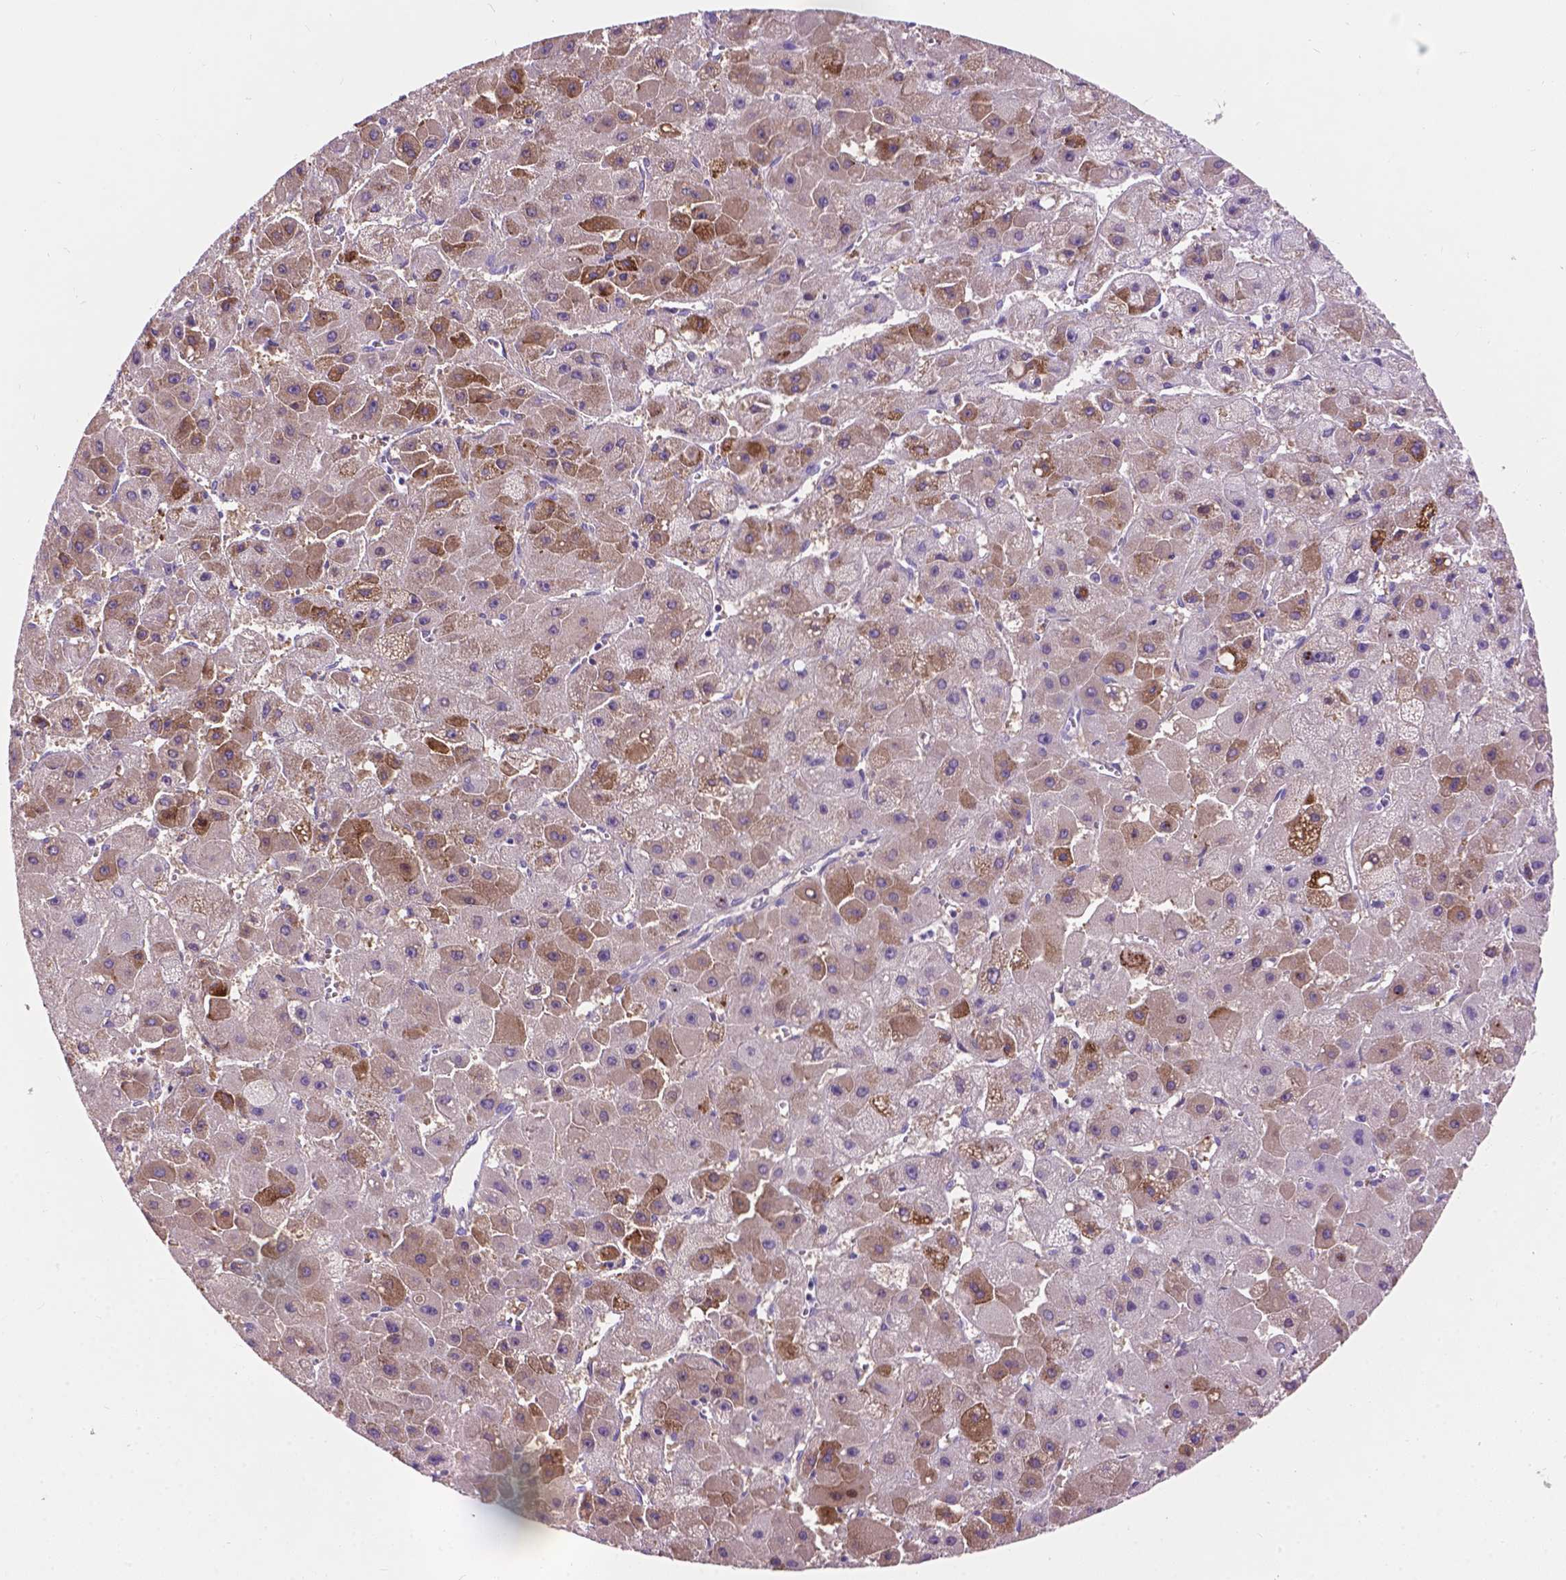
{"staining": {"intensity": "weak", "quantity": "25%-75%", "location": "cytoplasmic/membranous"}, "tissue": "liver cancer", "cell_type": "Tumor cells", "image_type": "cancer", "snomed": [{"axis": "morphology", "description": "Carcinoma, Hepatocellular, NOS"}, {"axis": "topography", "description": "Liver"}], "caption": "Immunohistochemistry staining of hepatocellular carcinoma (liver), which displays low levels of weak cytoplasmic/membranous expression in approximately 25%-75% of tumor cells indicating weak cytoplasmic/membranous protein expression. The staining was performed using DAB (3,3'-diaminobenzidine) (brown) for protein detection and nuclei were counterstained in hematoxylin (blue).", "gene": "NOXO1", "patient": {"sex": "female", "age": 25}}